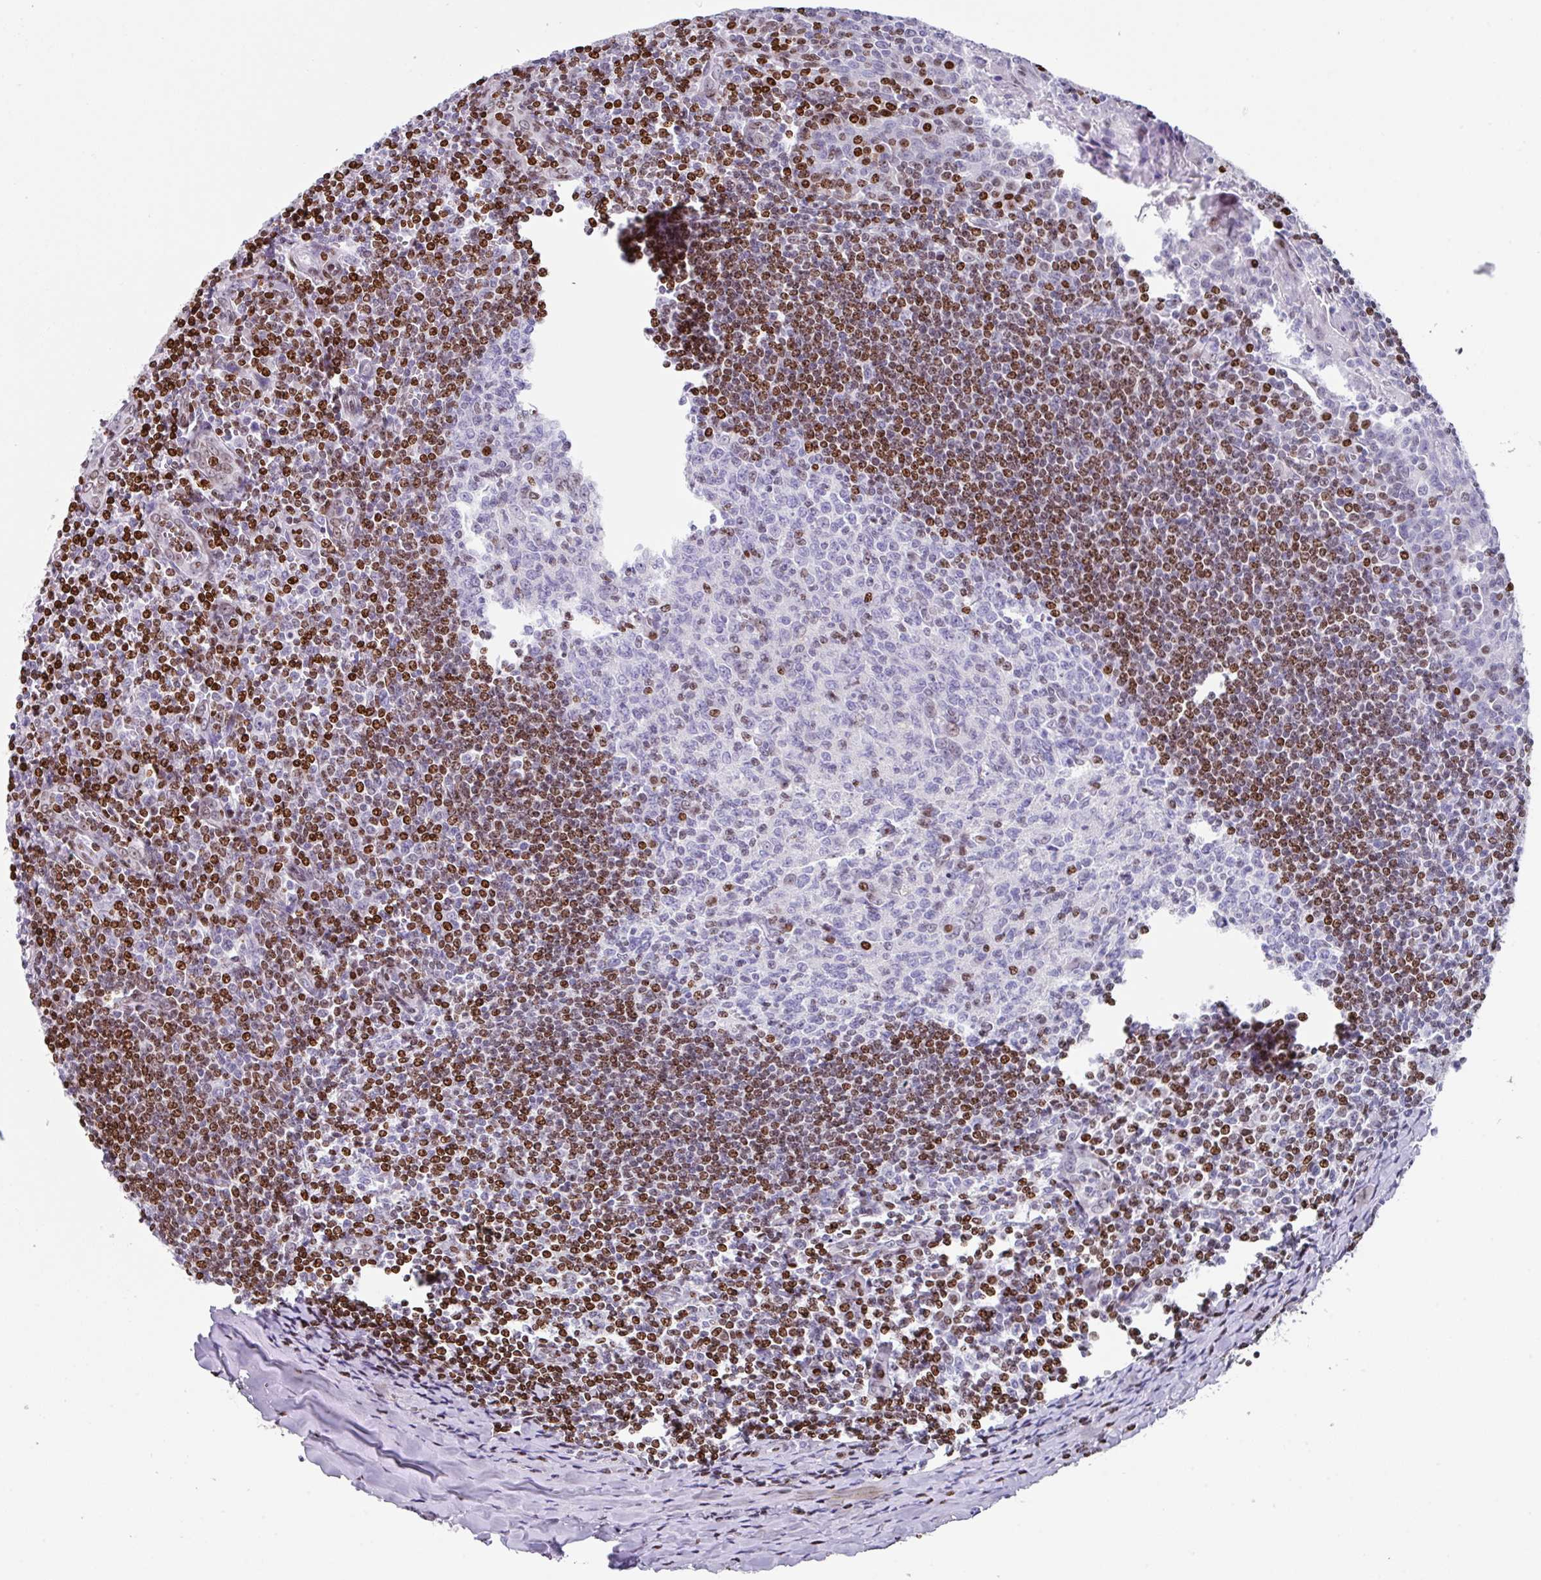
{"staining": {"intensity": "moderate", "quantity": "<25%", "location": "nuclear"}, "tissue": "tonsil", "cell_type": "Germinal center cells", "image_type": "normal", "snomed": [{"axis": "morphology", "description": "Normal tissue, NOS"}, {"axis": "topography", "description": "Tonsil"}], "caption": "A histopathology image showing moderate nuclear staining in about <25% of germinal center cells in unremarkable tonsil, as visualized by brown immunohistochemical staining.", "gene": "TCF3", "patient": {"sex": "male", "age": 27}}